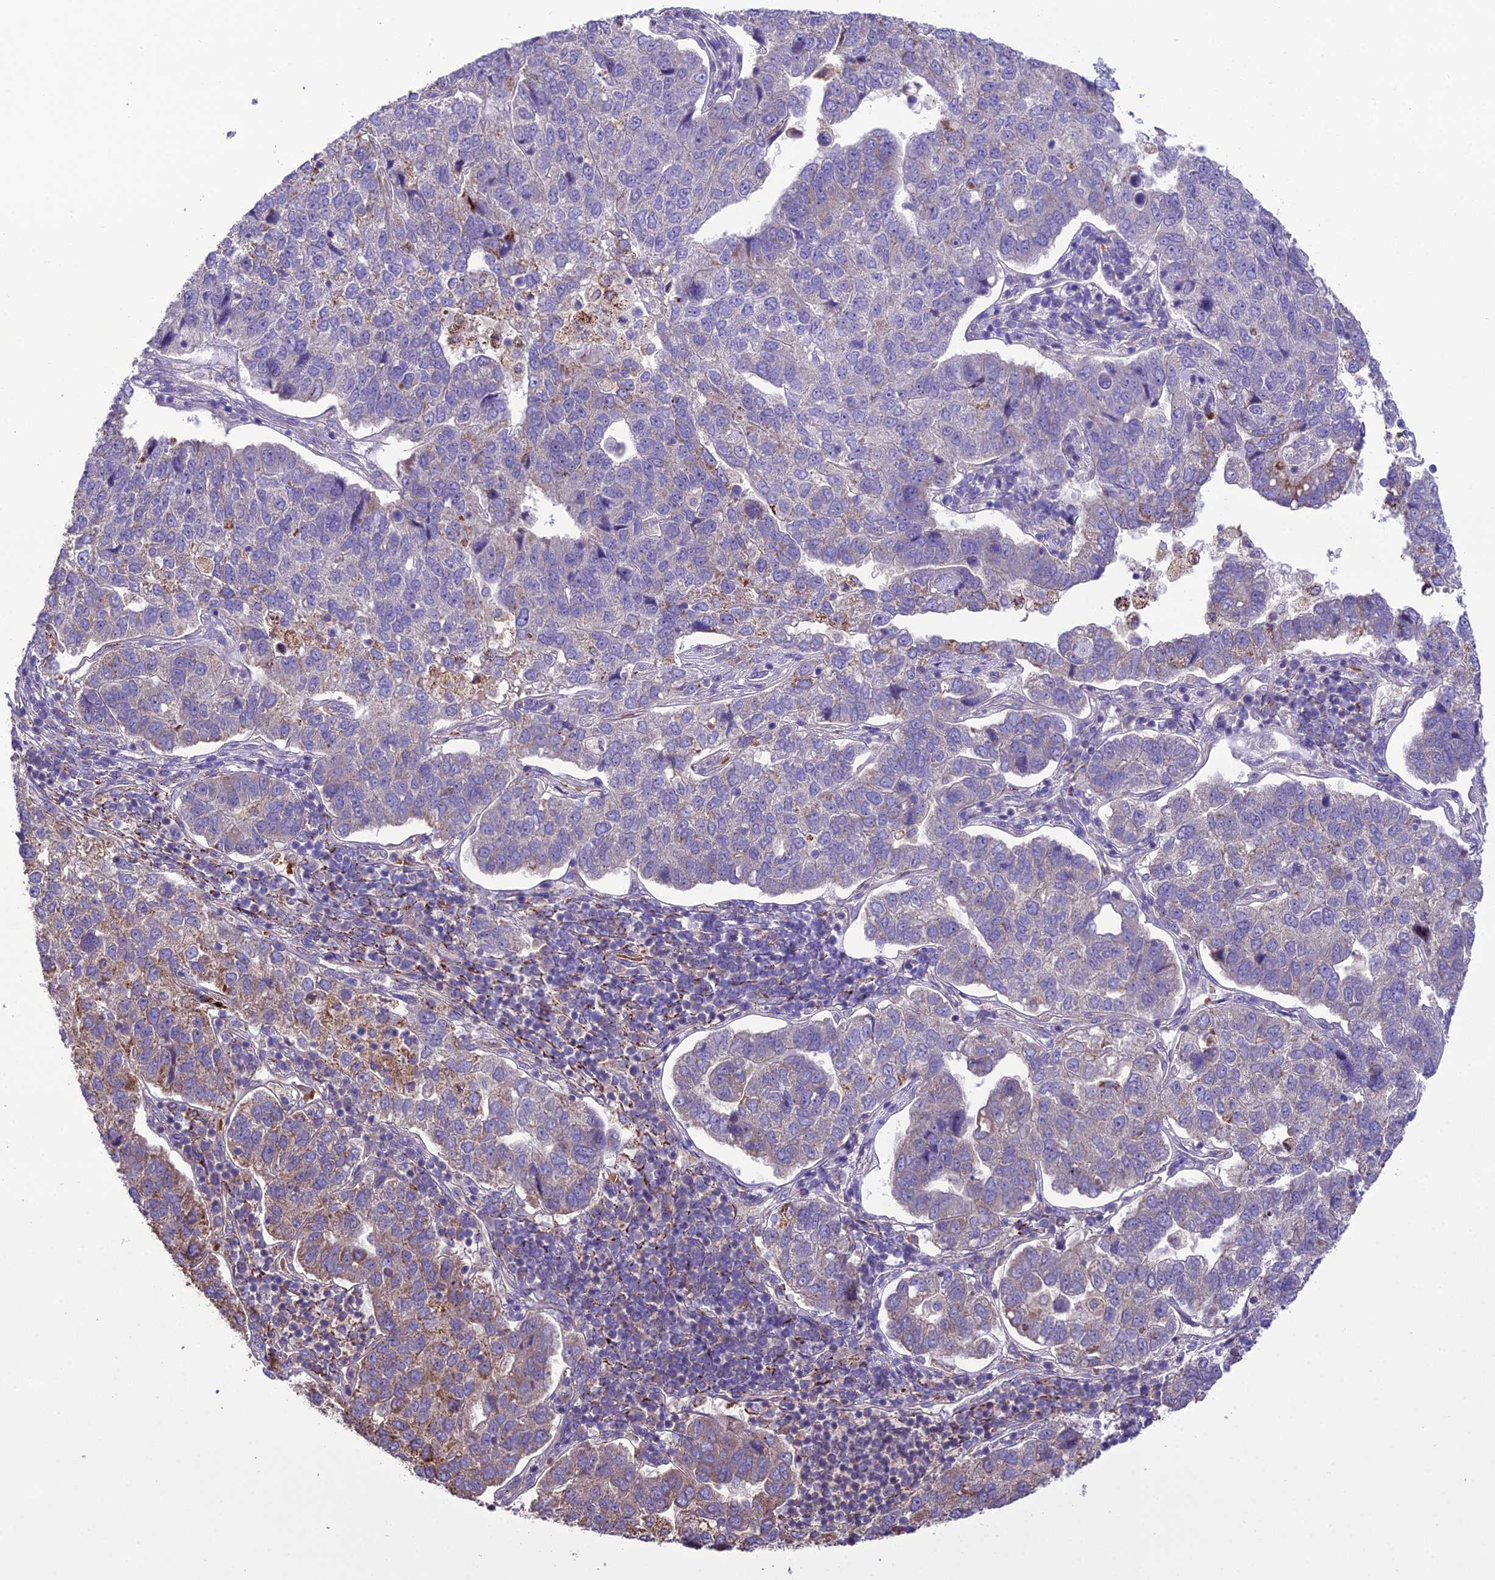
{"staining": {"intensity": "weak", "quantity": "<25%", "location": "cytoplasmic/membranous"}, "tissue": "pancreatic cancer", "cell_type": "Tumor cells", "image_type": "cancer", "snomed": [{"axis": "morphology", "description": "Adenocarcinoma, NOS"}, {"axis": "topography", "description": "Pancreas"}], "caption": "Immunohistochemical staining of human adenocarcinoma (pancreatic) reveals no significant staining in tumor cells.", "gene": "TBC1D24", "patient": {"sex": "female", "age": 61}}